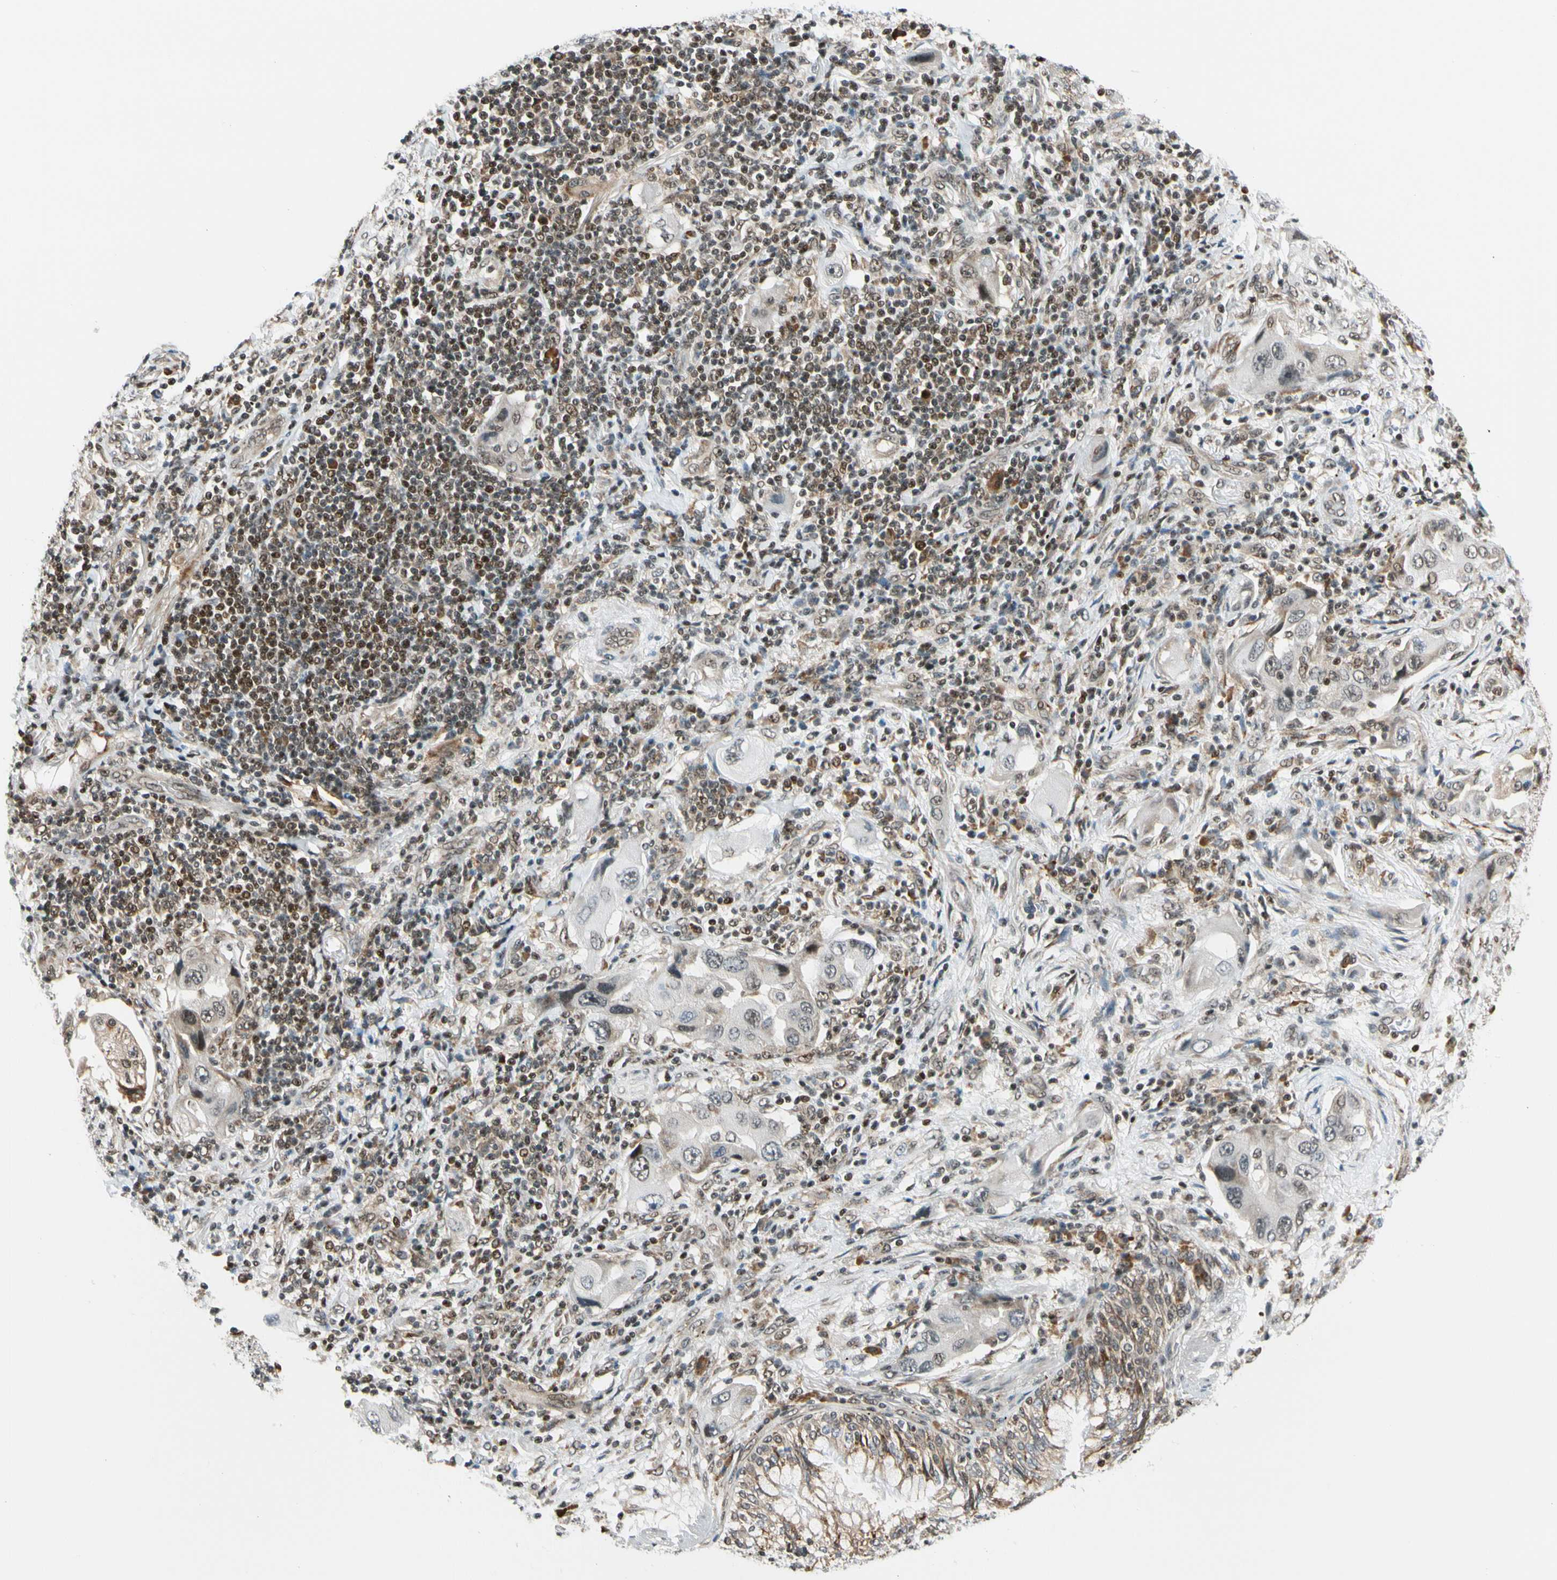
{"staining": {"intensity": "moderate", "quantity": "25%-75%", "location": "cytoplasmic/membranous,nuclear"}, "tissue": "lung cancer", "cell_type": "Tumor cells", "image_type": "cancer", "snomed": [{"axis": "morphology", "description": "Adenocarcinoma, NOS"}, {"axis": "topography", "description": "Lung"}], "caption": "Protein staining reveals moderate cytoplasmic/membranous and nuclear positivity in about 25%-75% of tumor cells in lung adenocarcinoma.", "gene": "DAXX", "patient": {"sex": "female", "age": 65}}